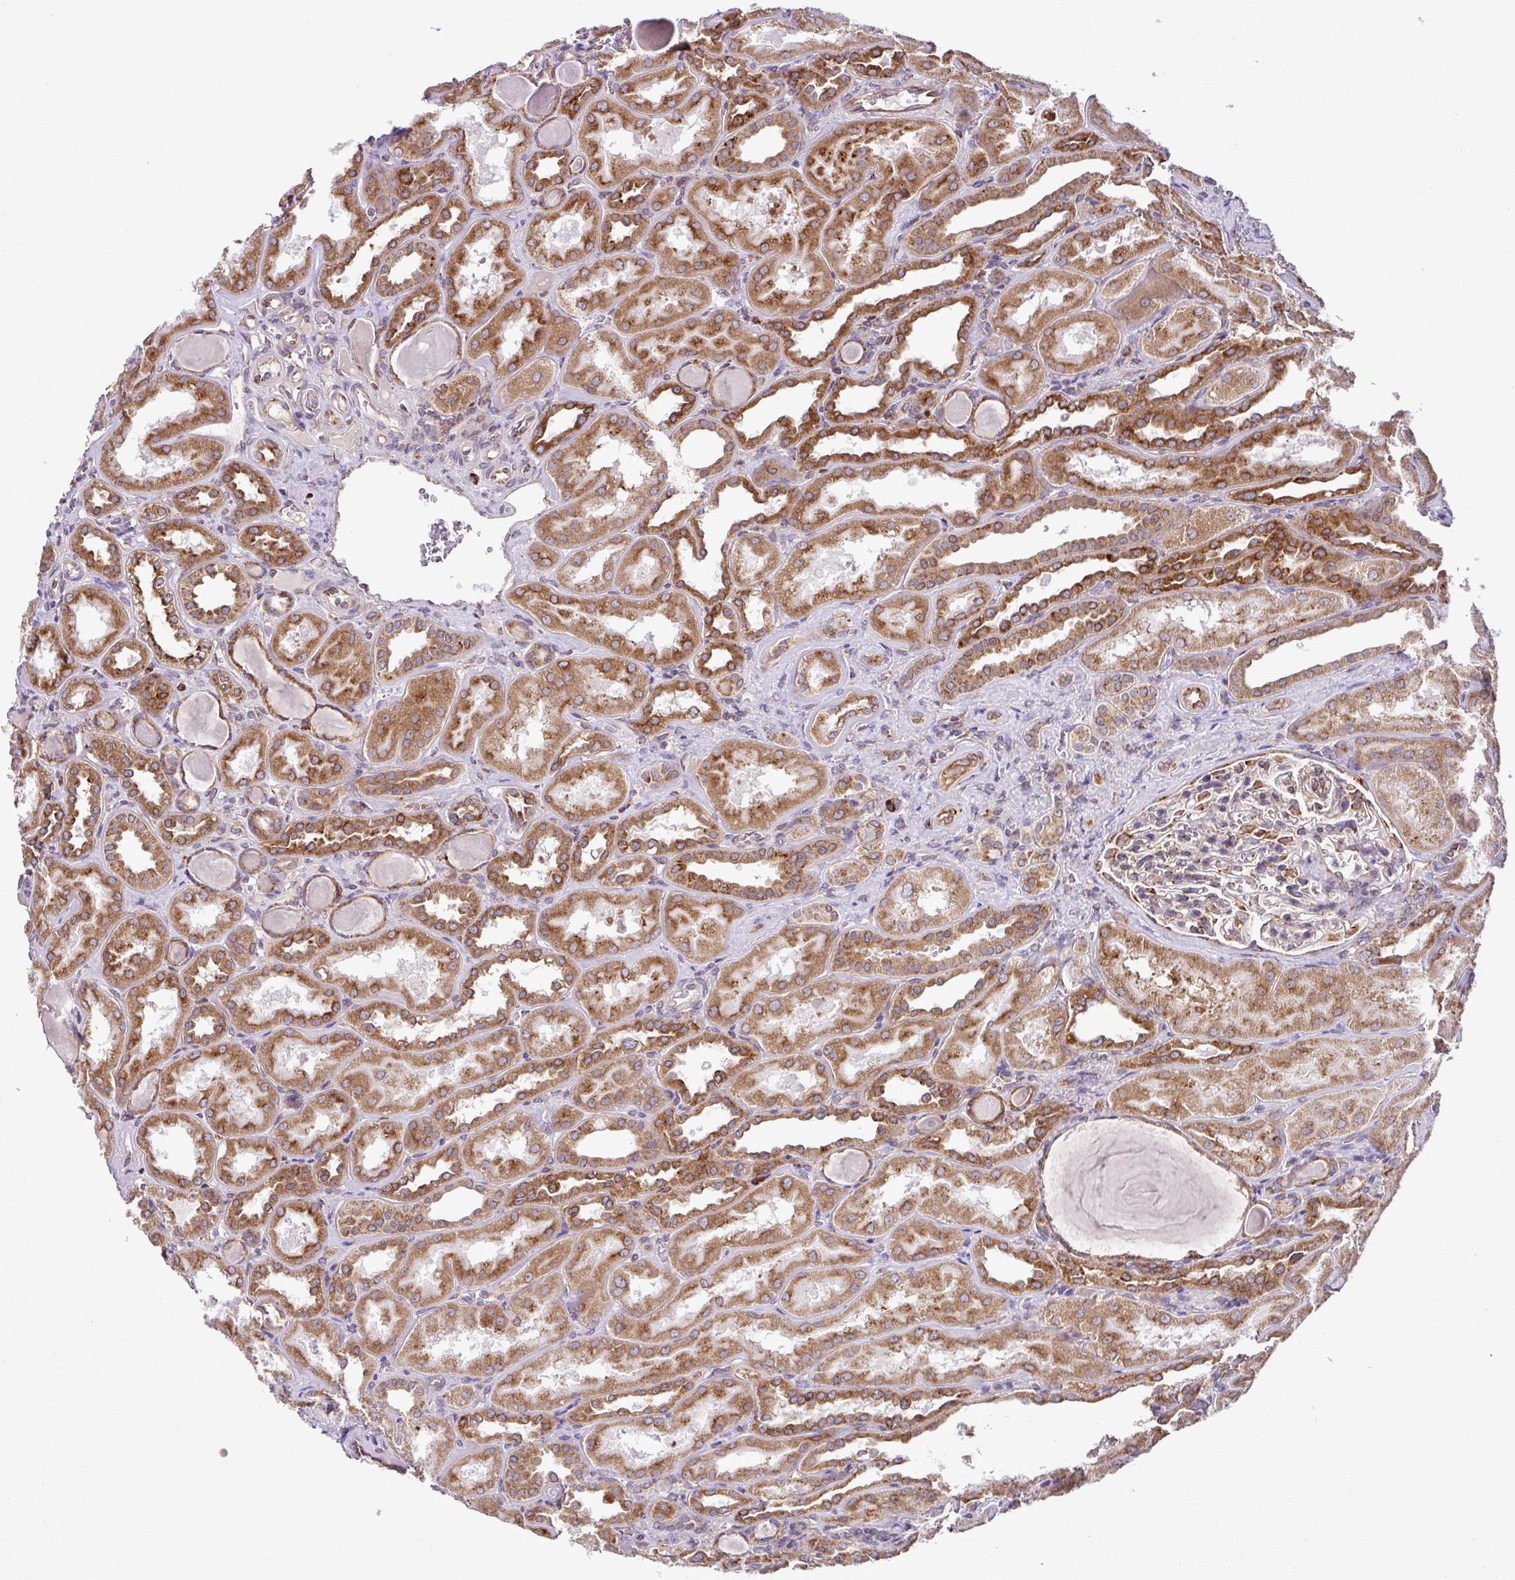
{"staining": {"intensity": "strong", "quantity": "25%-75%", "location": "cytoplasmic/membranous"}, "tissue": "kidney", "cell_type": "Cells in glomeruli", "image_type": "normal", "snomed": [{"axis": "morphology", "description": "Normal tissue, NOS"}, {"axis": "topography", "description": "Kidney"}], "caption": "IHC (DAB) staining of benign human kidney demonstrates strong cytoplasmic/membranous protein staining in about 25%-75% of cells in glomeruli.", "gene": "SLC39A7", "patient": {"sex": "male", "age": 61}}